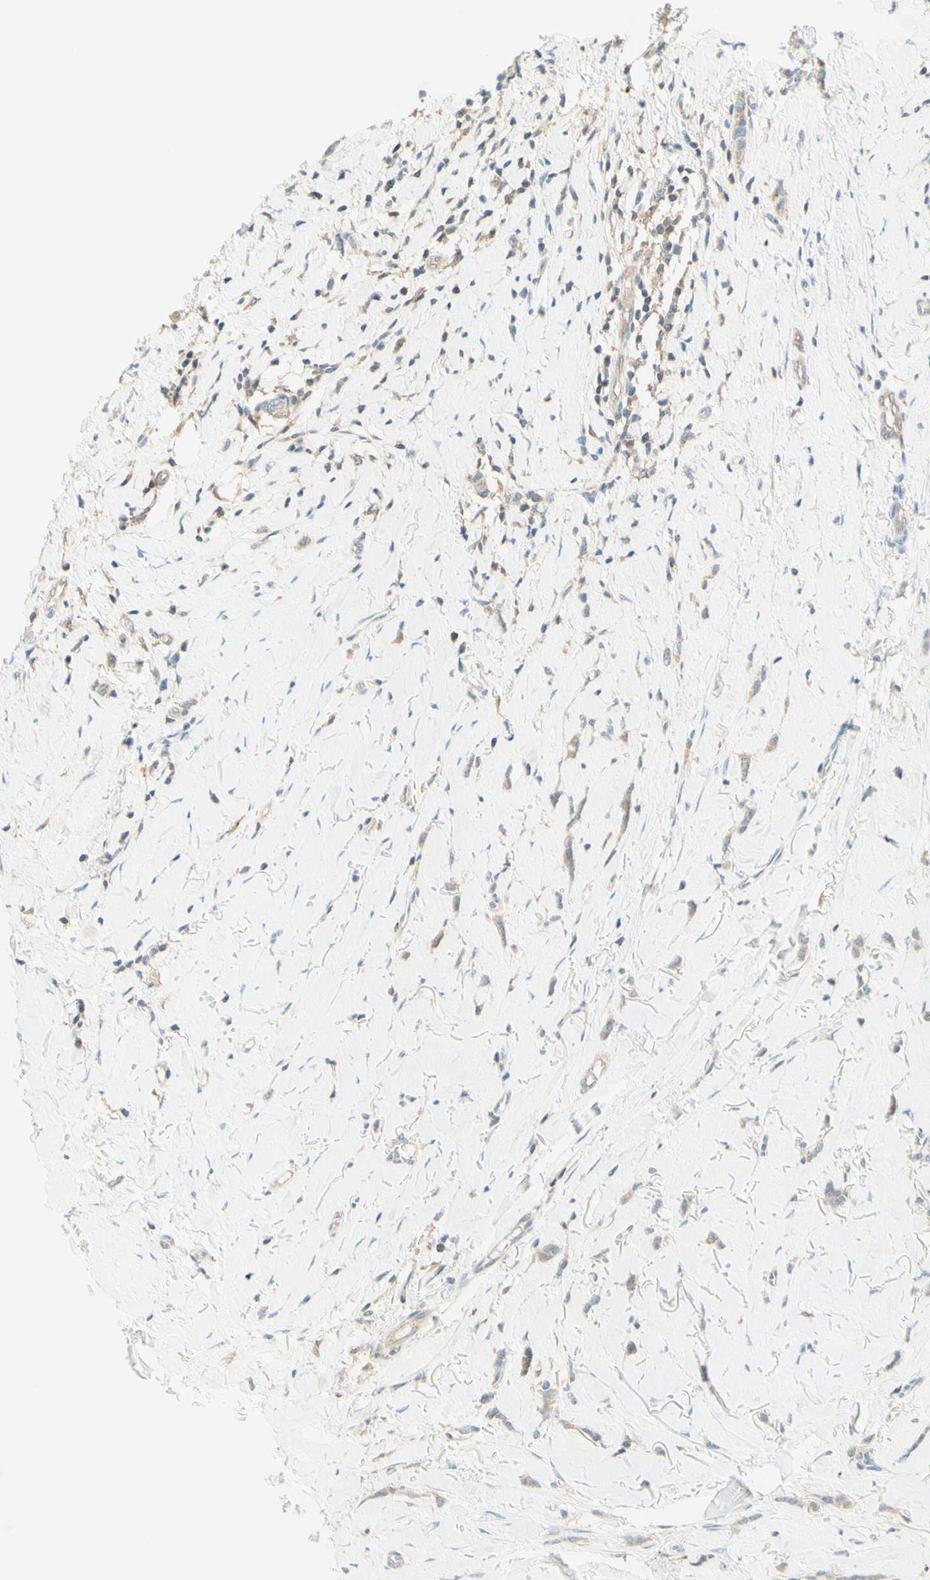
{"staining": {"intensity": "weak", "quantity": ">75%", "location": "cytoplasmic/membranous"}, "tissue": "breast cancer", "cell_type": "Tumor cells", "image_type": "cancer", "snomed": [{"axis": "morphology", "description": "Lobular carcinoma"}, {"axis": "topography", "description": "Skin"}, {"axis": "topography", "description": "Breast"}], "caption": "DAB immunohistochemical staining of breast lobular carcinoma demonstrates weak cytoplasmic/membranous protein positivity in about >75% of tumor cells.", "gene": "PROM1", "patient": {"sex": "female", "age": 46}}